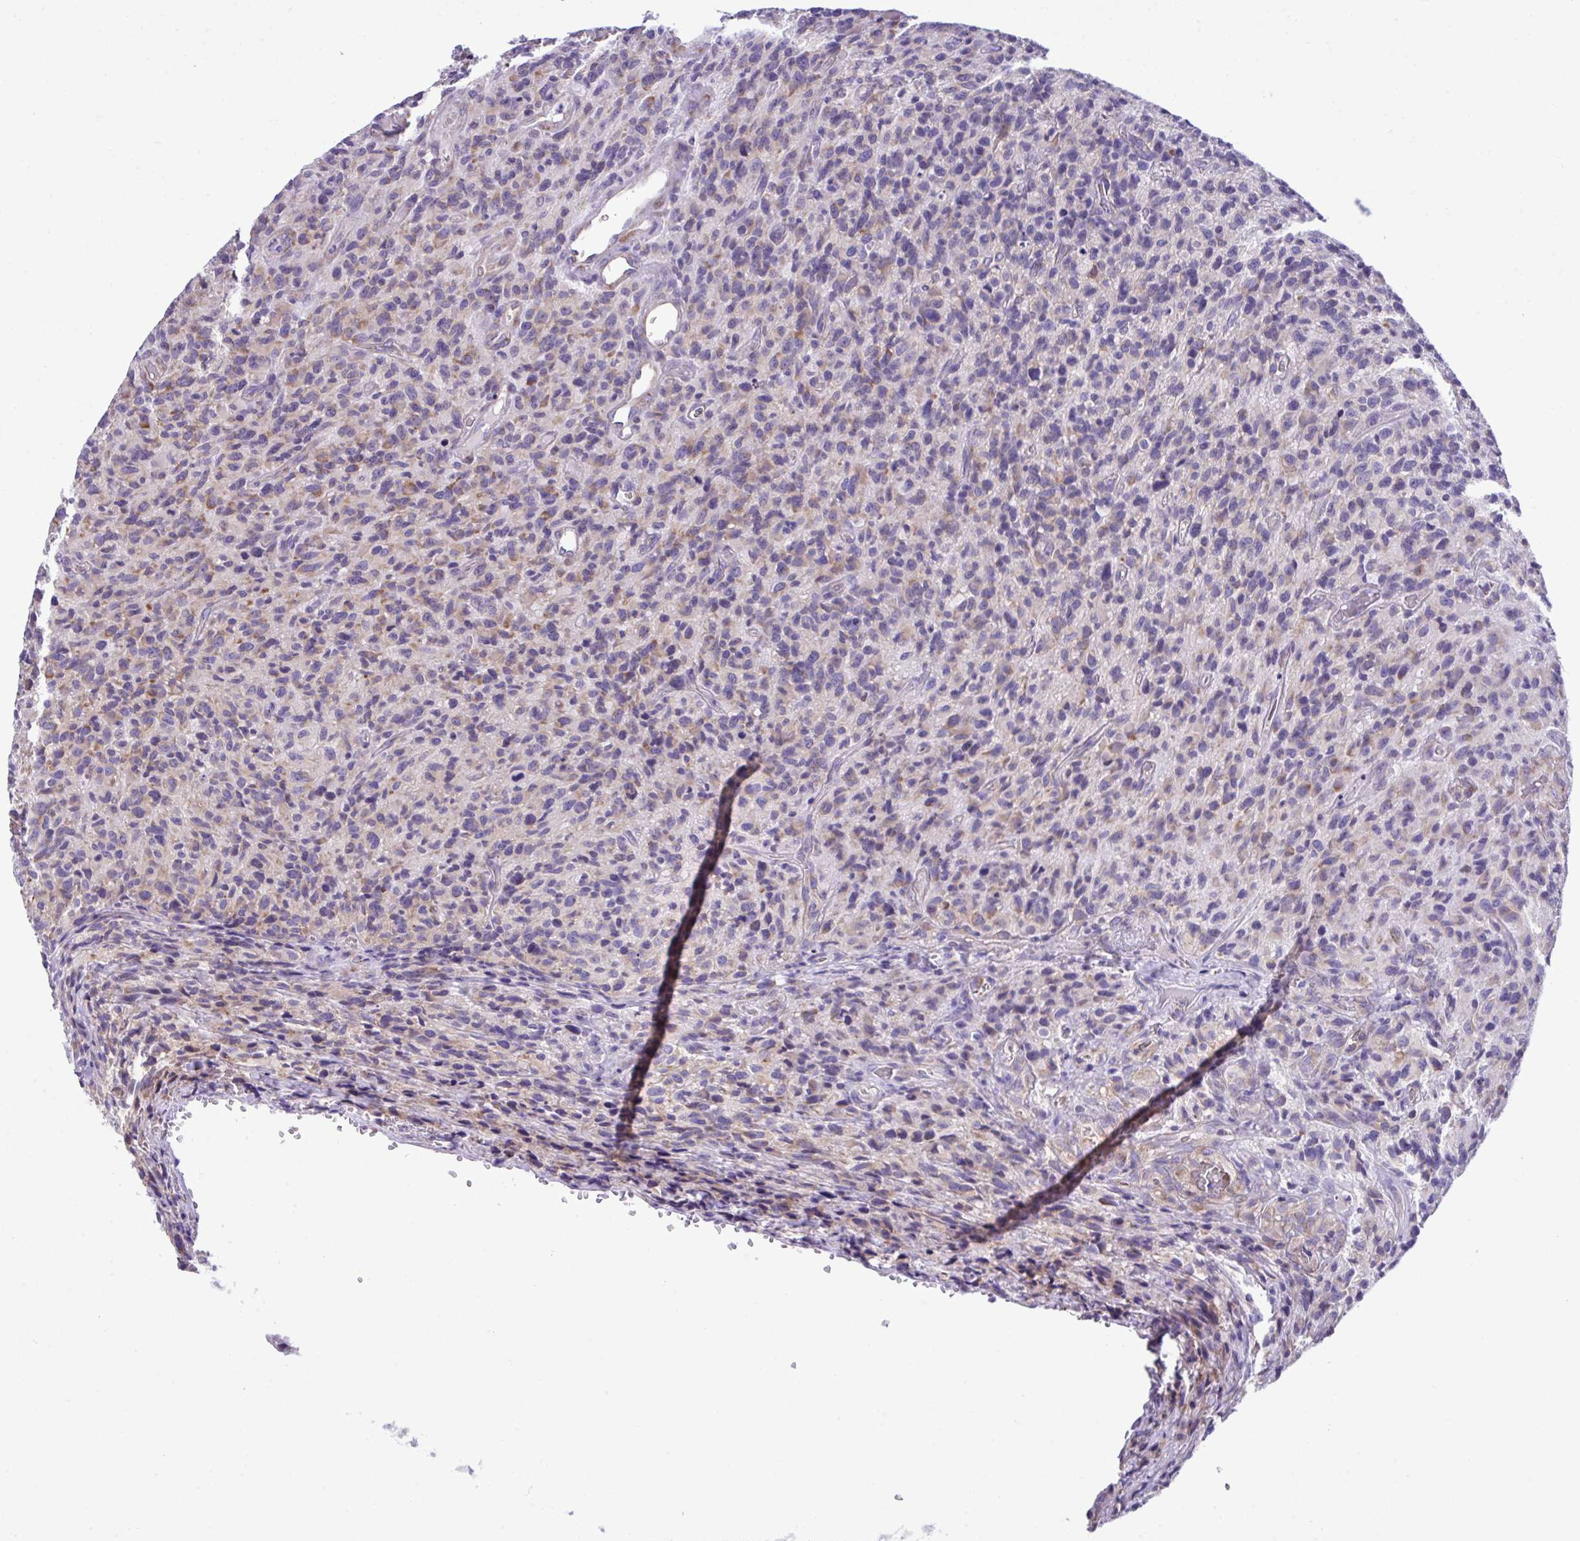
{"staining": {"intensity": "moderate", "quantity": "<25%", "location": "cytoplasmic/membranous"}, "tissue": "glioma", "cell_type": "Tumor cells", "image_type": "cancer", "snomed": [{"axis": "morphology", "description": "Glioma, malignant, High grade"}, {"axis": "topography", "description": "Brain"}], "caption": "Immunohistochemical staining of human glioma displays low levels of moderate cytoplasmic/membranous expression in about <25% of tumor cells.", "gene": "RPL7", "patient": {"sex": "male", "age": 76}}